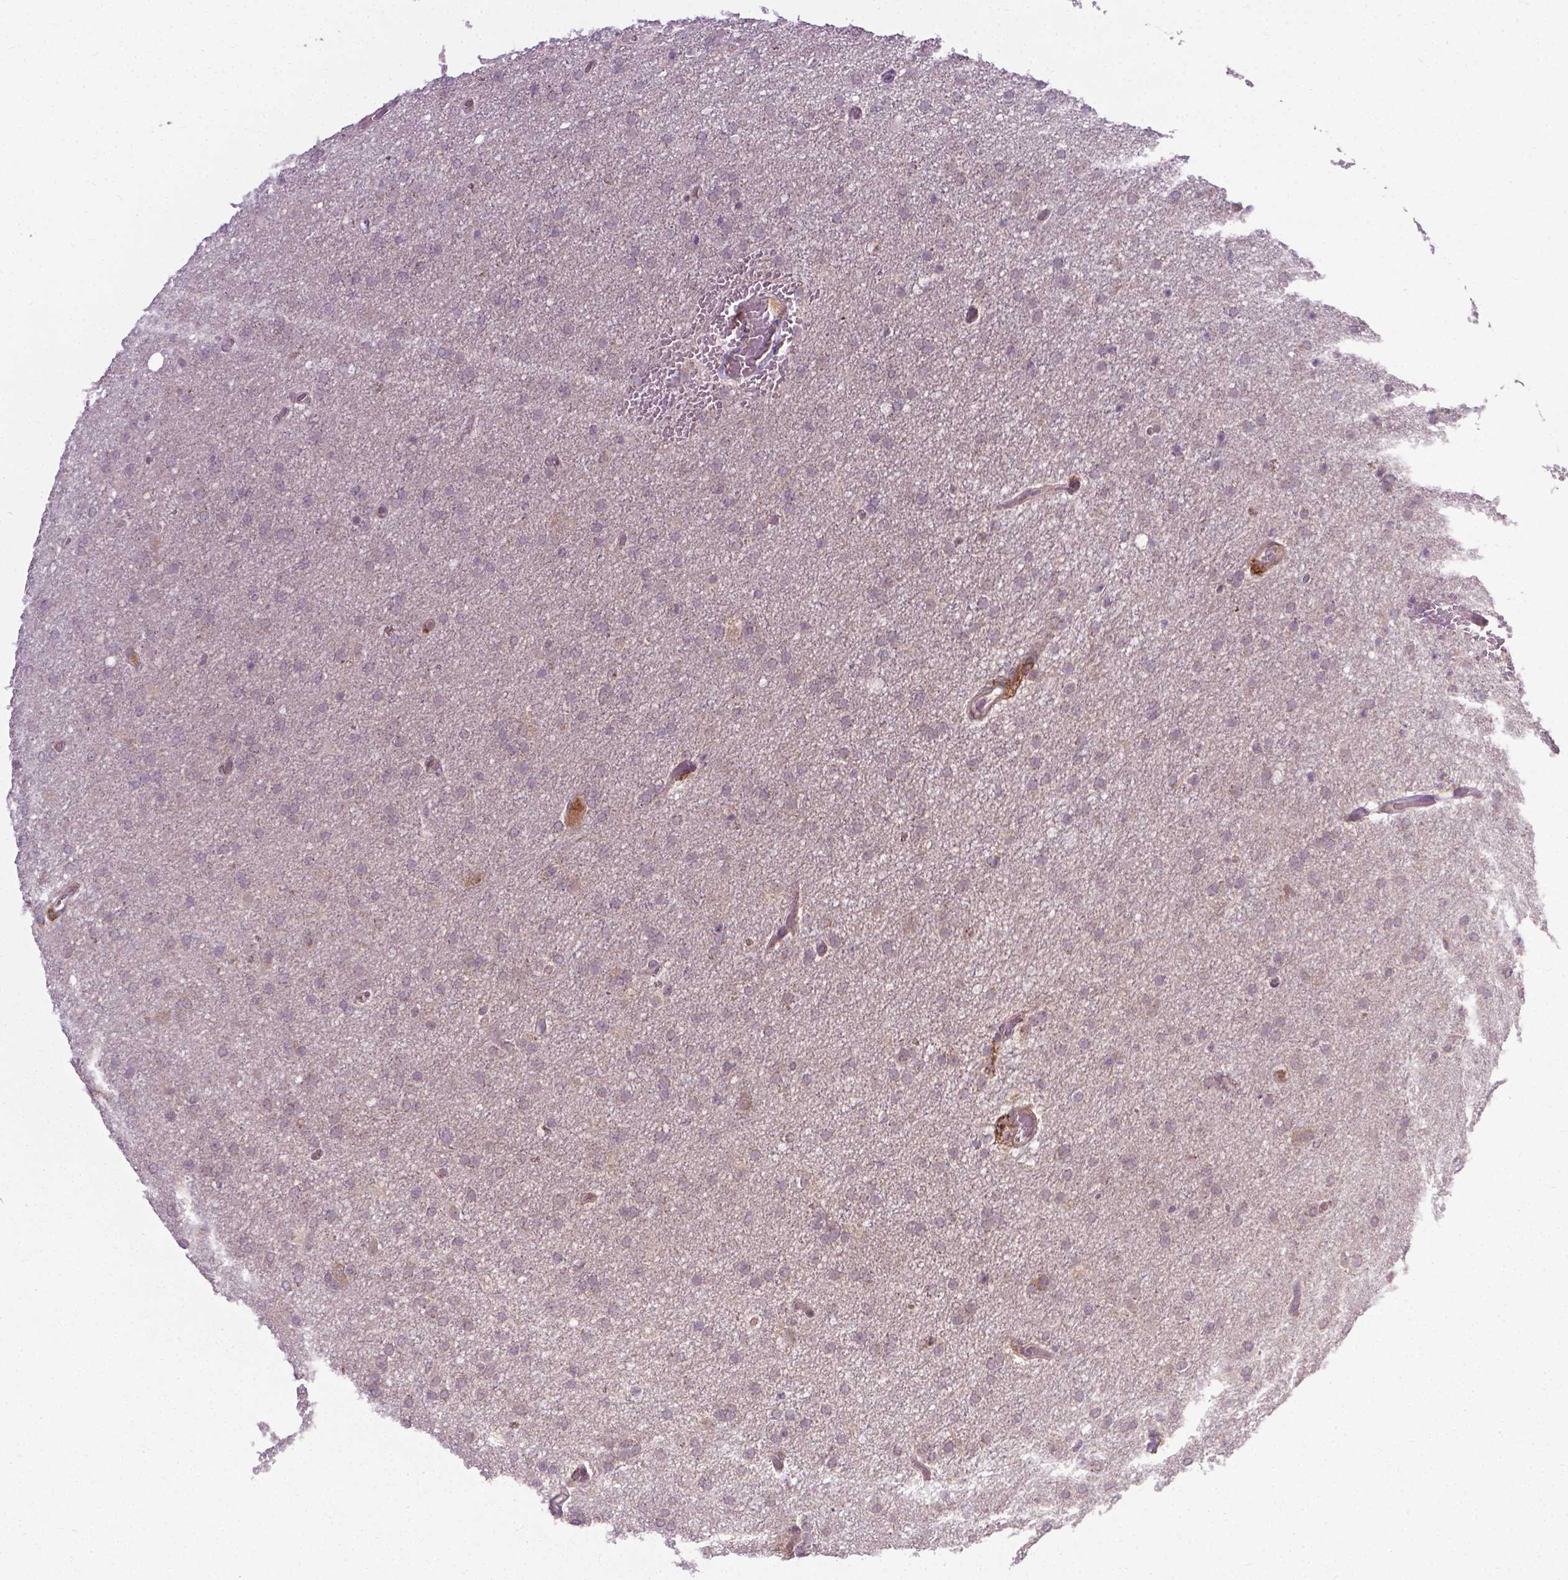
{"staining": {"intensity": "negative", "quantity": "none", "location": "none"}, "tissue": "glioma", "cell_type": "Tumor cells", "image_type": "cancer", "snomed": [{"axis": "morphology", "description": "Glioma, malignant, High grade"}, {"axis": "topography", "description": "Cerebral cortex"}], "caption": "A high-resolution histopathology image shows immunohistochemistry staining of glioma, which shows no significant positivity in tumor cells.", "gene": "PRAG1", "patient": {"sex": "male", "age": 70}}